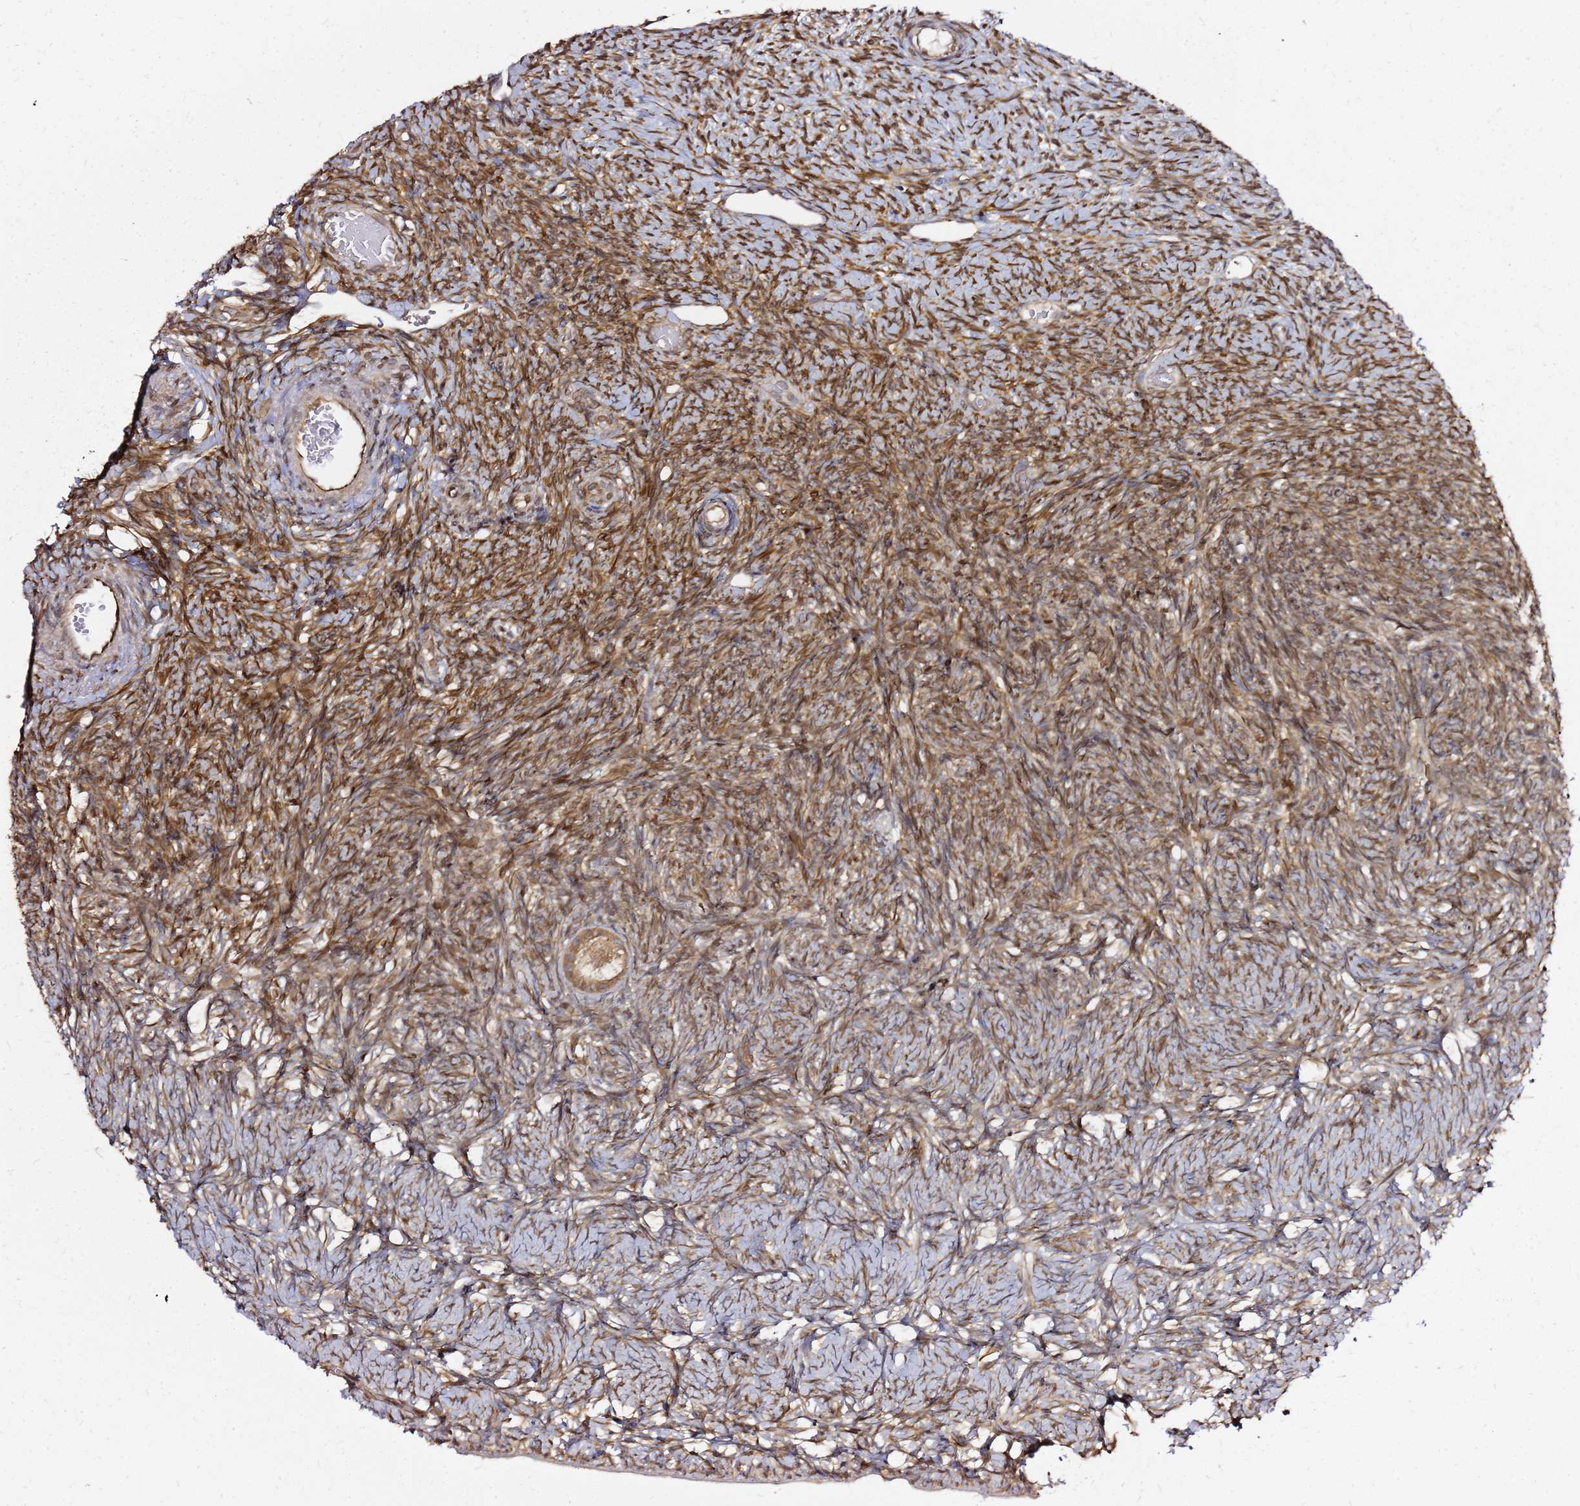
{"staining": {"intensity": "moderate", "quantity": ">75%", "location": "cytoplasmic/membranous"}, "tissue": "ovary", "cell_type": "Follicle cells", "image_type": "normal", "snomed": [{"axis": "morphology", "description": "Normal tissue, NOS"}, {"axis": "topography", "description": "Ovary"}], "caption": "Immunohistochemistry photomicrograph of normal human ovary stained for a protein (brown), which shows medium levels of moderate cytoplasmic/membranous positivity in about >75% of follicle cells.", "gene": "NUDT14", "patient": {"sex": "female", "age": 39}}